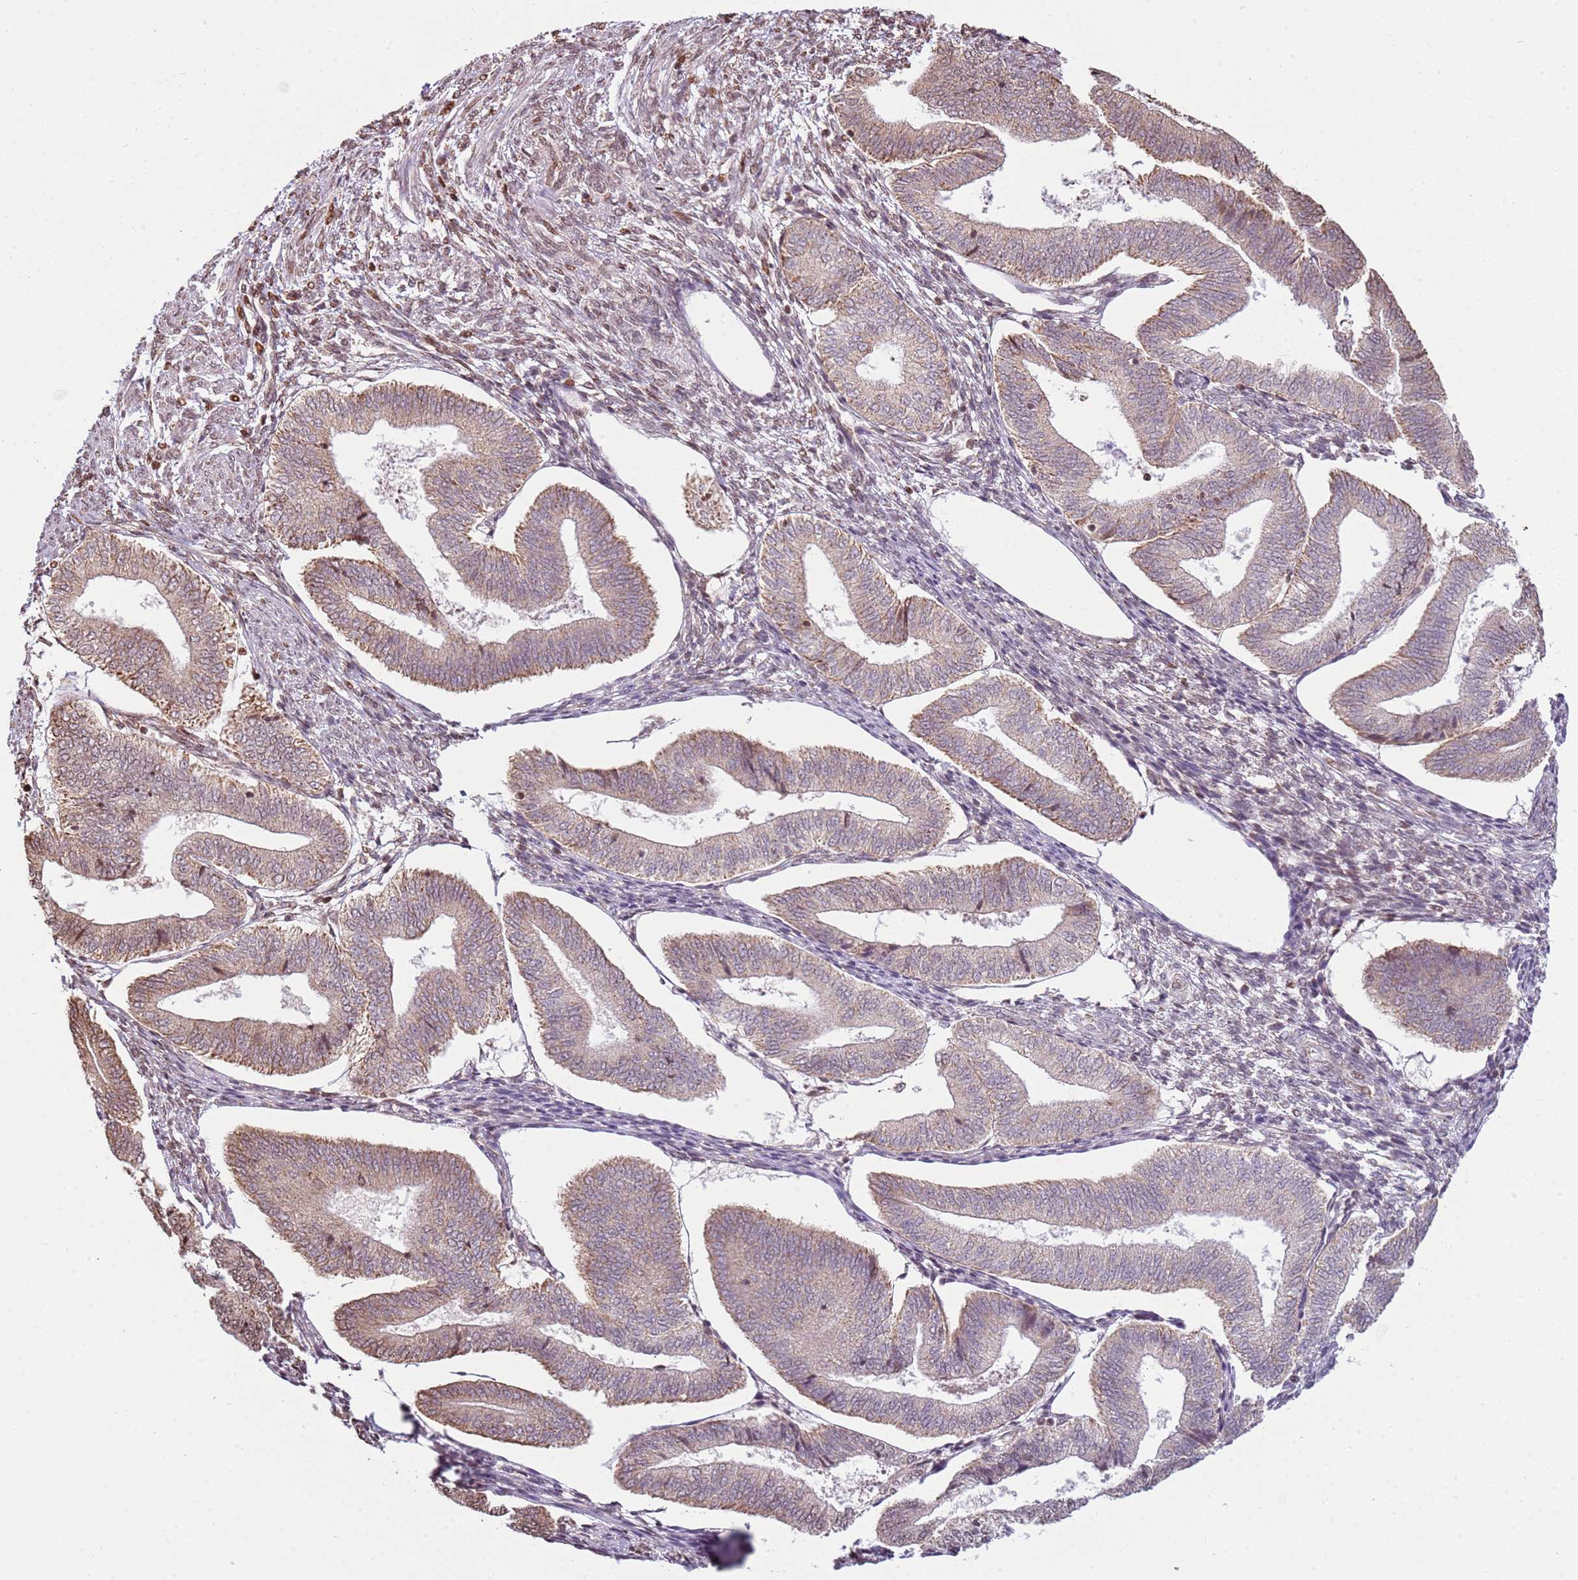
{"staining": {"intensity": "weak", "quantity": "25%-75%", "location": "cytoplasmic/membranous,nuclear"}, "tissue": "endometrium", "cell_type": "Cells in endometrial stroma", "image_type": "normal", "snomed": [{"axis": "morphology", "description": "Normal tissue, NOS"}, {"axis": "topography", "description": "Endometrium"}], "caption": "Protein expression analysis of unremarkable human endometrium reveals weak cytoplasmic/membranous,nuclear staining in approximately 25%-75% of cells in endometrial stroma. The protein of interest is shown in brown color, while the nuclei are stained blue.", "gene": "SCAF1", "patient": {"sex": "female", "age": 34}}